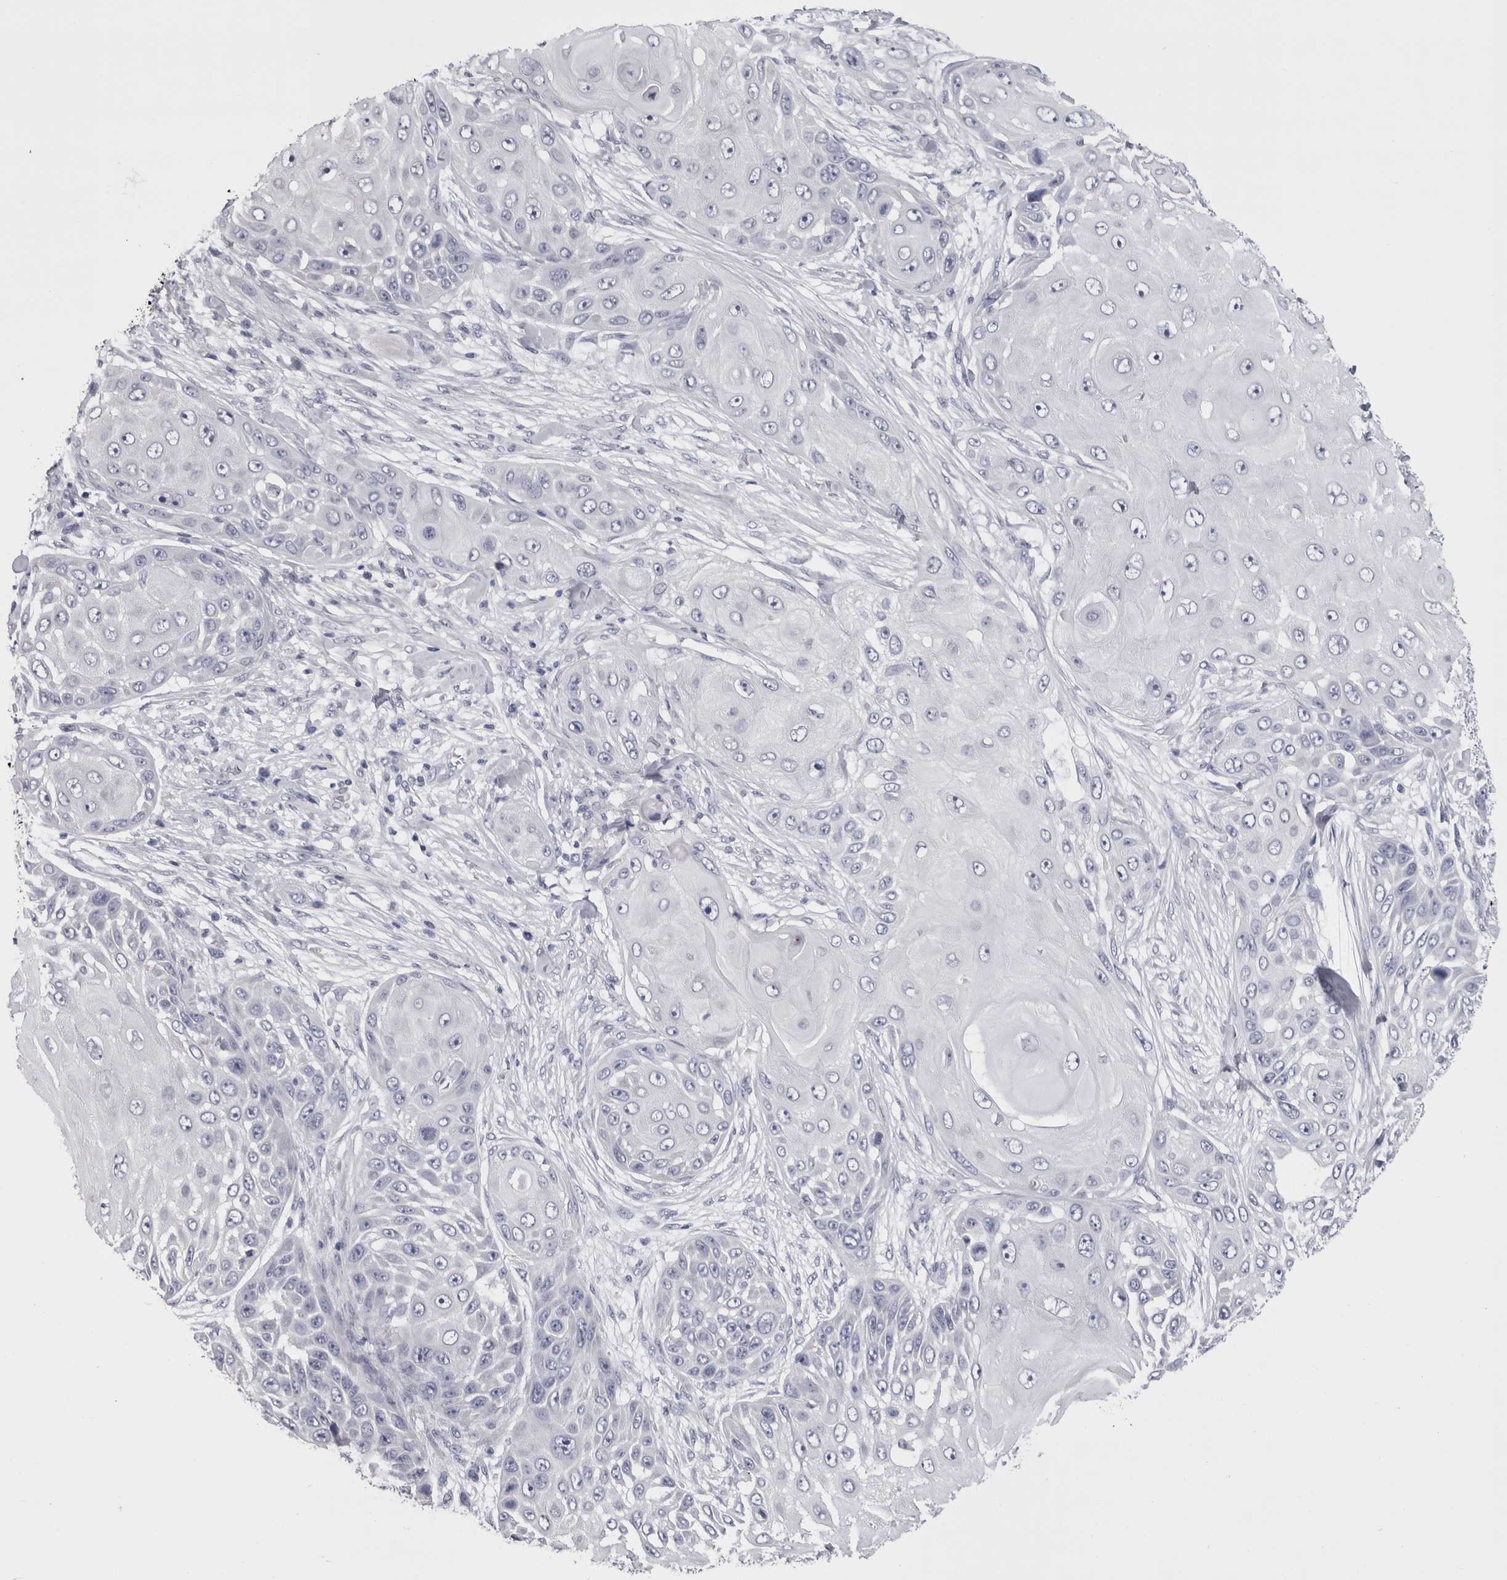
{"staining": {"intensity": "negative", "quantity": "none", "location": "none"}, "tissue": "skin cancer", "cell_type": "Tumor cells", "image_type": "cancer", "snomed": [{"axis": "morphology", "description": "Squamous cell carcinoma, NOS"}, {"axis": "topography", "description": "Skin"}], "caption": "High power microscopy photomicrograph of an immunohistochemistry (IHC) photomicrograph of skin cancer, revealing no significant positivity in tumor cells.", "gene": "PWP2", "patient": {"sex": "female", "age": 44}}